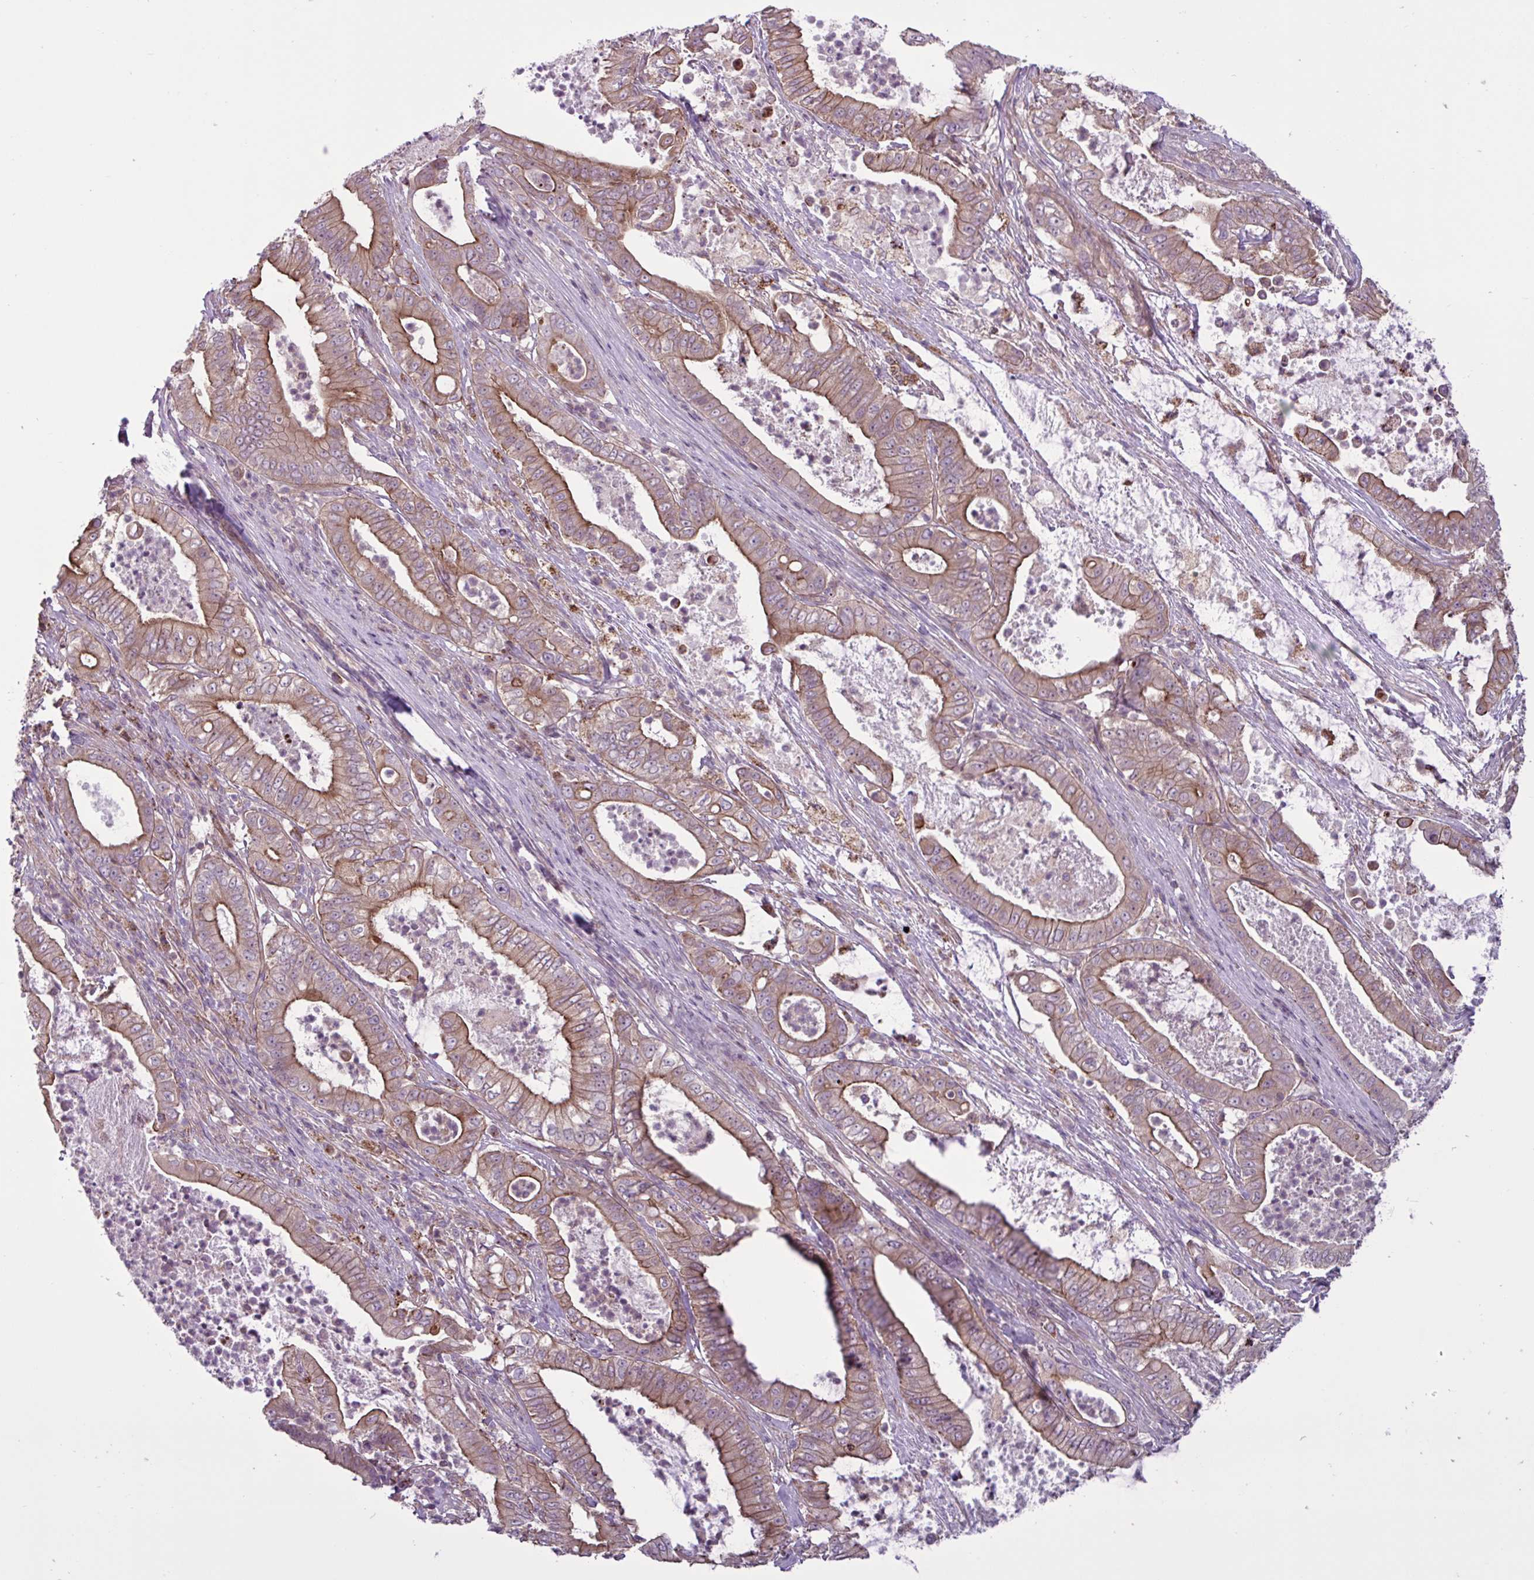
{"staining": {"intensity": "moderate", "quantity": ">75%", "location": "cytoplasmic/membranous"}, "tissue": "pancreatic cancer", "cell_type": "Tumor cells", "image_type": "cancer", "snomed": [{"axis": "morphology", "description": "Adenocarcinoma, NOS"}, {"axis": "topography", "description": "Pancreas"}], "caption": "Immunohistochemistry (IHC) micrograph of human adenocarcinoma (pancreatic) stained for a protein (brown), which exhibits medium levels of moderate cytoplasmic/membranous staining in approximately >75% of tumor cells.", "gene": "GLTP", "patient": {"sex": "male", "age": 71}}